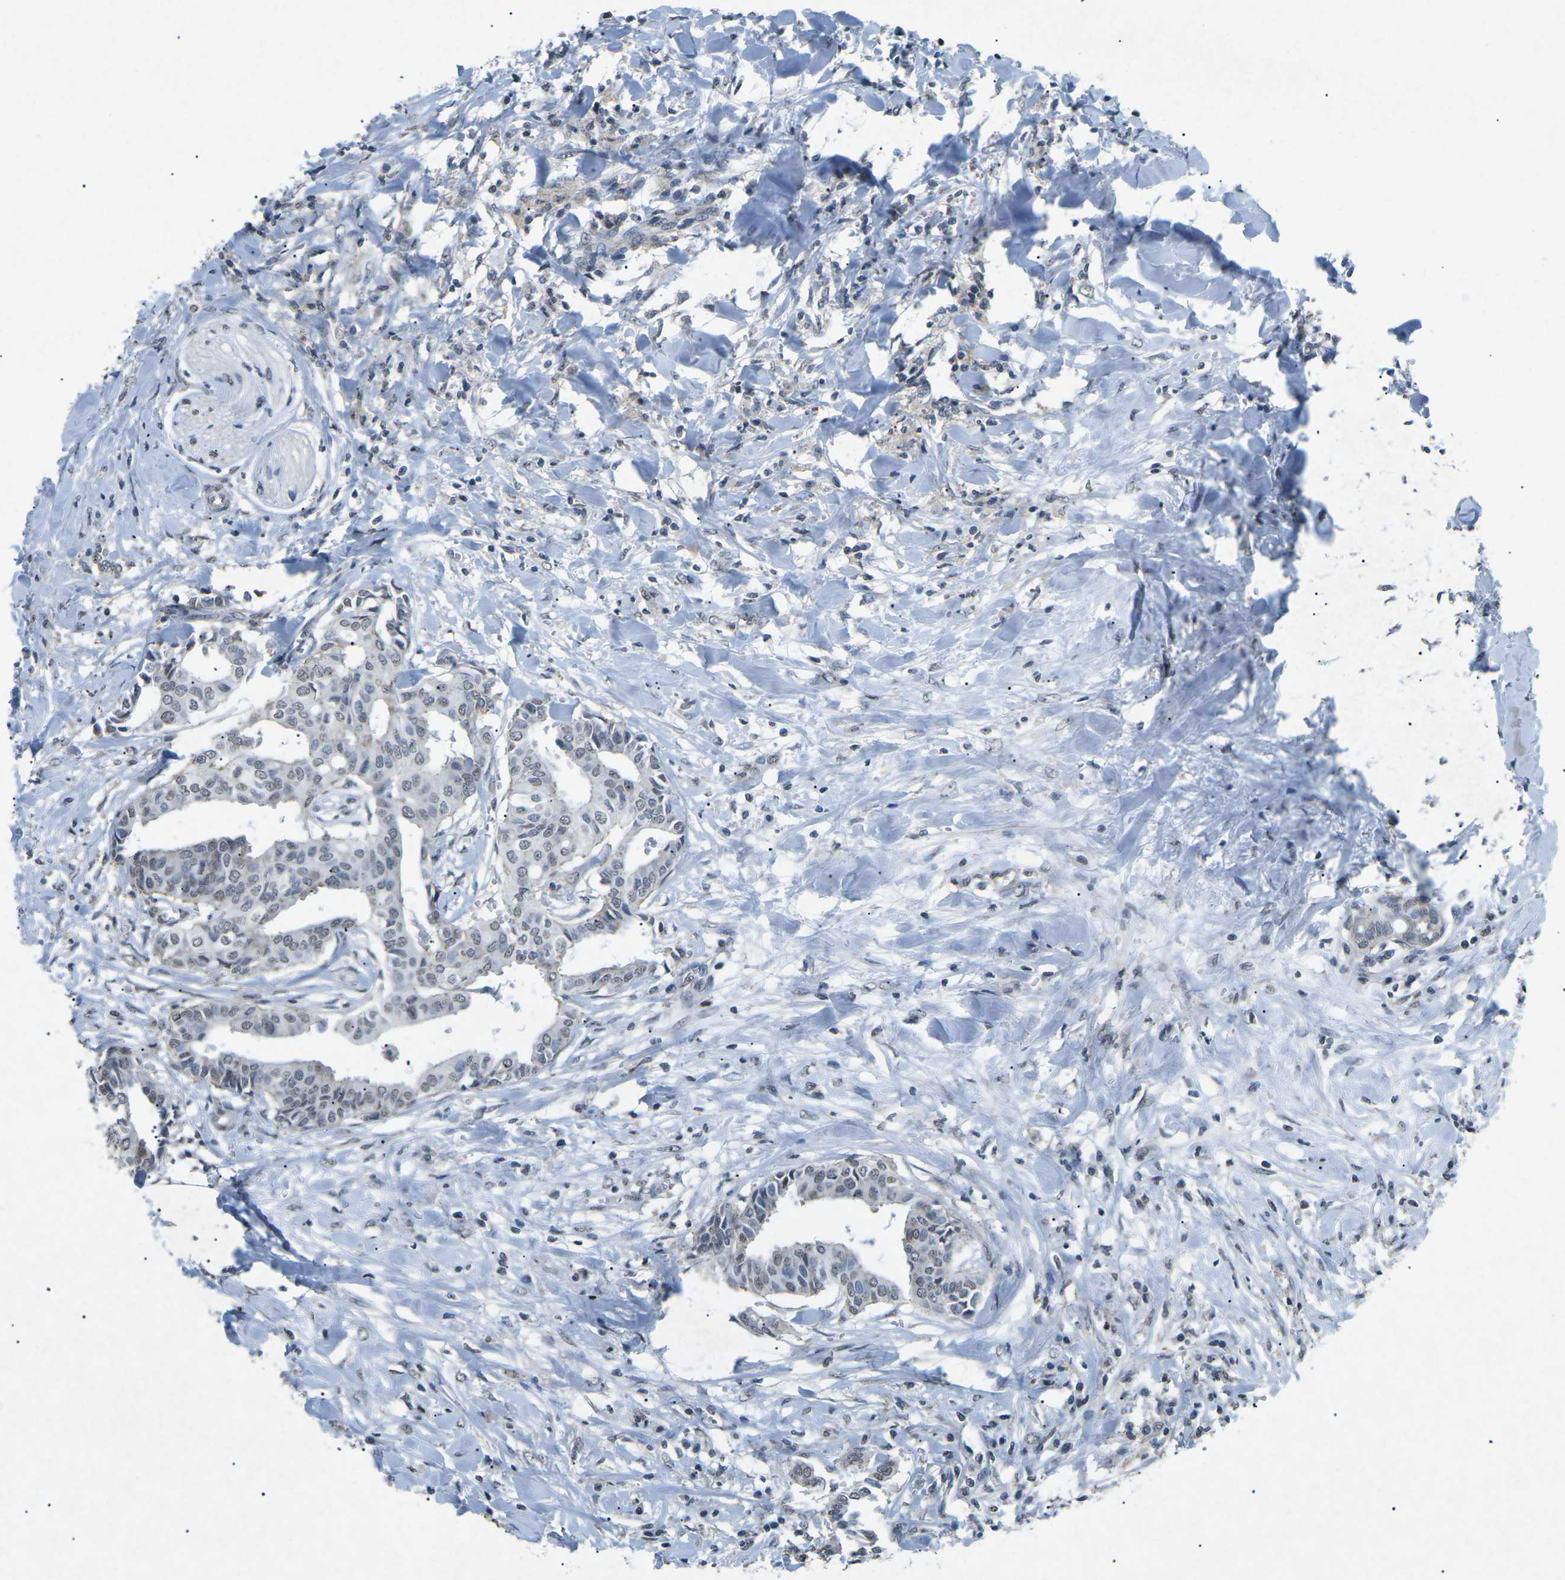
{"staining": {"intensity": "weak", "quantity": ">75%", "location": "nuclear"}, "tissue": "head and neck cancer", "cell_type": "Tumor cells", "image_type": "cancer", "snomed": [{"axis": "morphology", "description": "Adenocarcinoma, NOS"}, {"axis": "topography", "description": "Salivary gland"}, {"axis": "topography", "description": "Head-Neck"}], "caption": "Protein expression analysis of human head and neck cancer (adenocarcinoma) reveals weak nuclear positivity in approximately >75% of tumor cells.", "gene": "TFR2", "patient": {"sex": "female", "age": 59}}